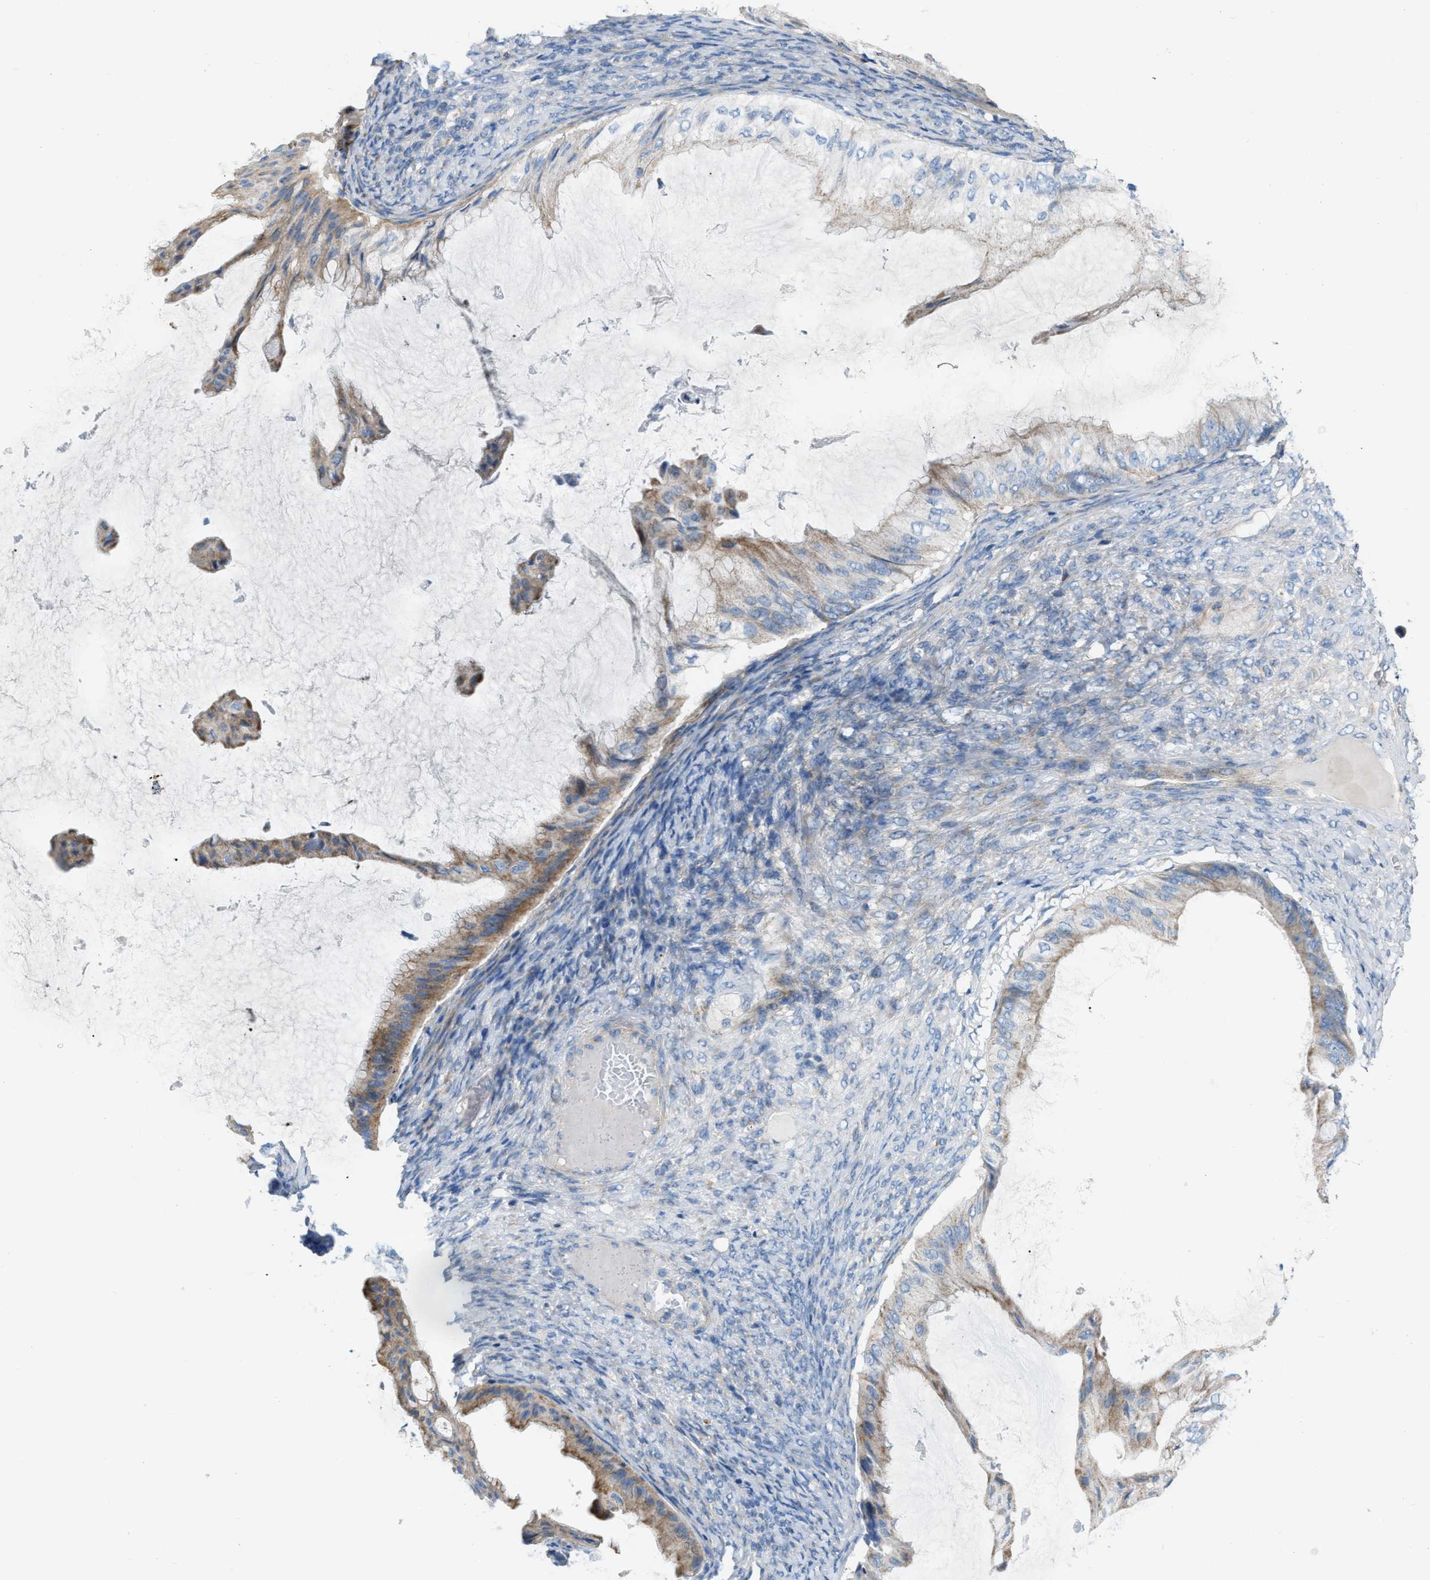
{"staining": {"intensity": "moderate", "quantity": "25%-75%", "location": "cytoplasmic/membranous"}, "tissue": "ovarian cancer", "cell_type": "Tumor cells", "image_type": "cancer", "snomed": [{"axis": "morphology", "description": "Cystadenocarcinoma, mucinous, NOS"}, {"axis": "topography", "description": "Ovary"}], "caption": "Ovarian cancer (mucinous cystadenocarcinoma) stained with DAB IHC demonstrates medium levels of moderate cytoplasmic/membranous staining in about 25%-75% of tumor cells. (IHC, brightfield microscopy, high magnification).", "gene": "JADE1", "patient": {"sex": "female", "age": 61}}